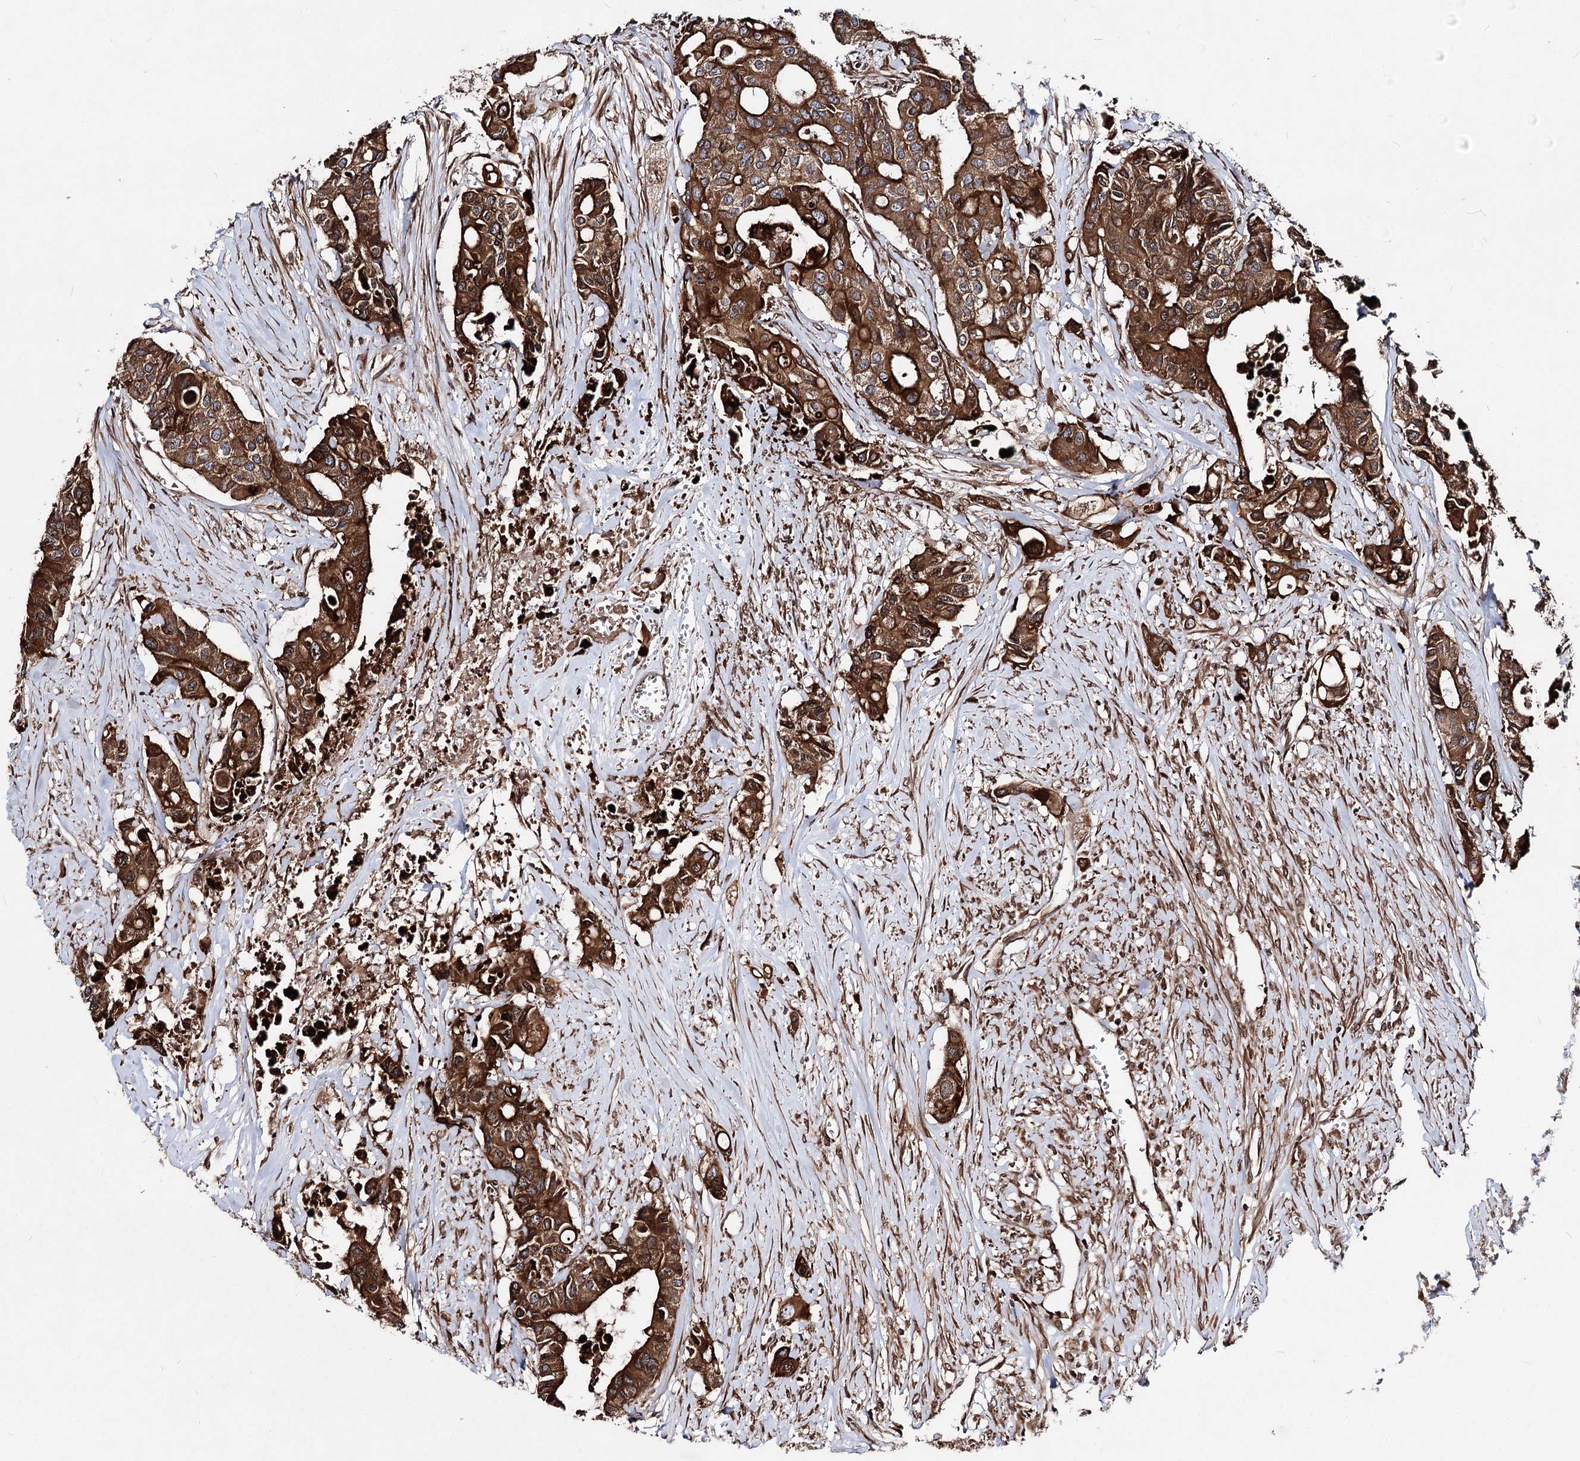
{"staining": {"intensity": "strong", "quantity": ">75%", "location": "cytoplasmic/membranous"}, "tissue": "colorectal cancer", "cell_type": "Tumor cells", "image_type": "cancer", "snomed": [{"axis": "morphology", "description": "Adenocarcinoma, NOS"}, {"axis": "topography", "description": "Colon"}], "caption": "Human colorectal adenocarcinoma stained for a protein (brown) shows strong cytoplasmic/membranous positive expression in approximately >75% of tumor cells.", "gene": "FGFR1OP2", "patient": {"sex": "male", "age": 77}}